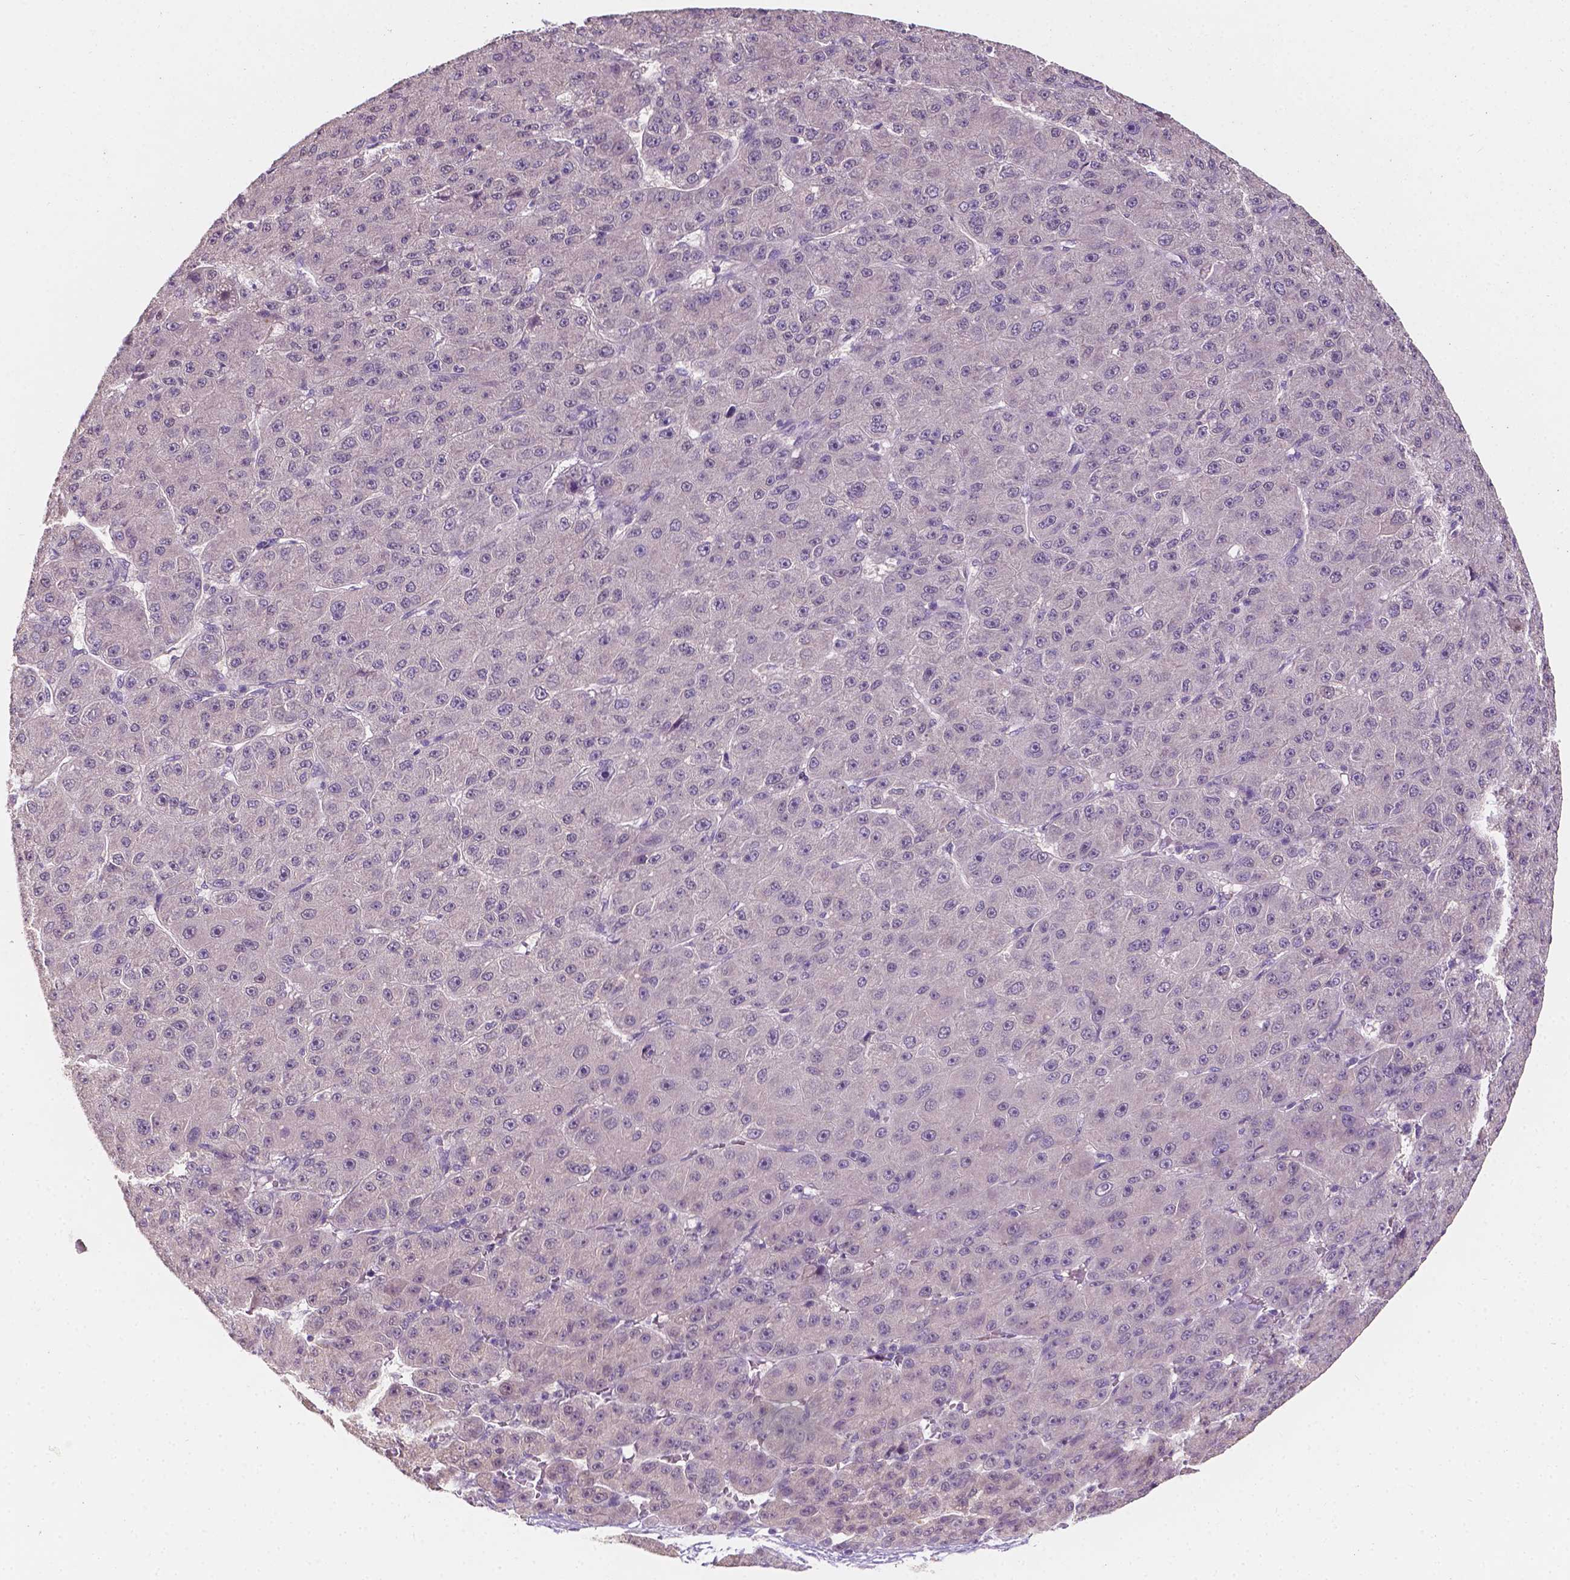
{"staining": {"intensity": "negative", "quantity": "none", "location": "none"}, "tissue": "liver cancer", "cell_type": "Tumor cells", "image_type": "cancer", "snomed": [{"axis": "morphology", "description": "Carcinoma, Hepatocellular, NOS"}, {"axis": "topography", "description": "Liver"}], "caption": "The photomicrograph shows no significant staining in tumor cells of liver cancer (hepatocellular carcinoma).", "gene": "TAL1", "patient": {"sex": "male", "age": 67}}